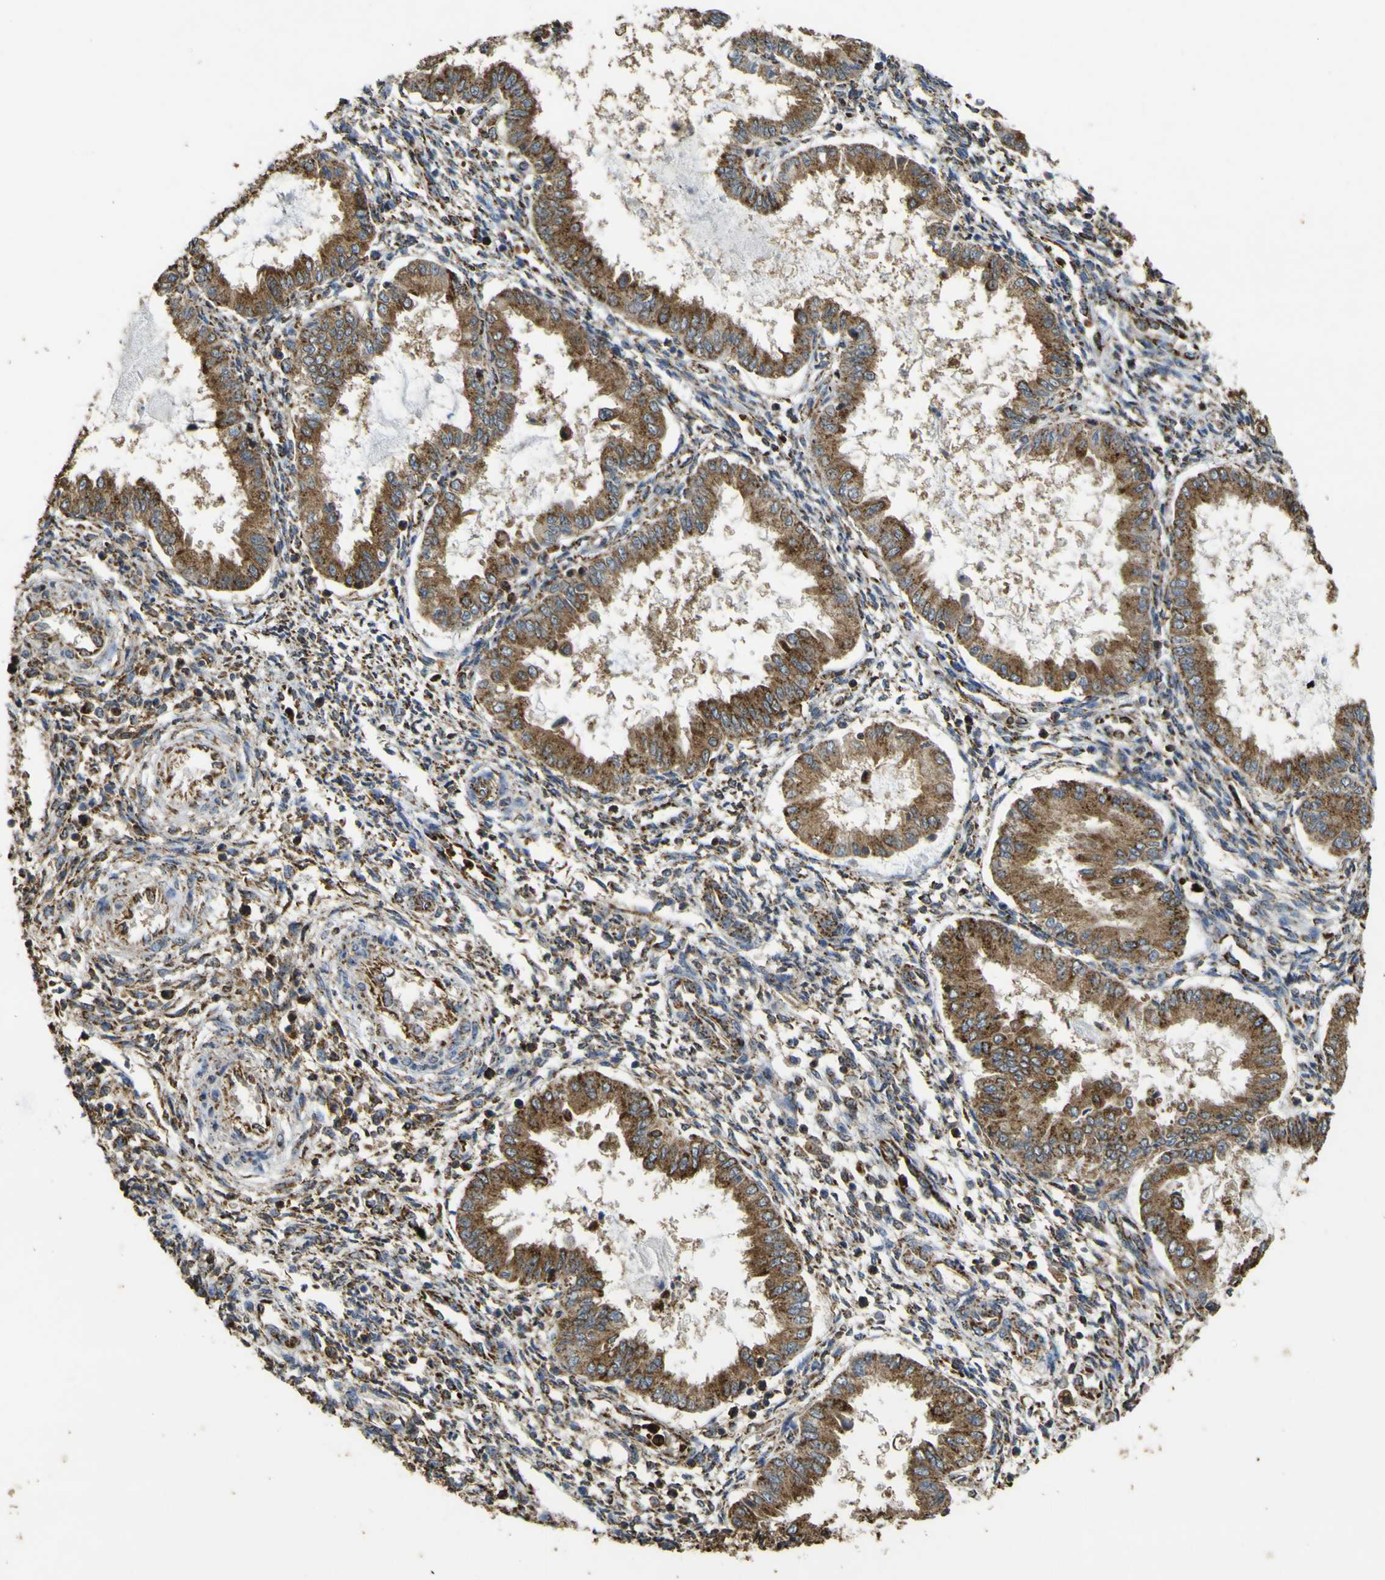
{"staining": {"intensity": "weak", "quantity": ">75%", "location": "cytoplasmic/membranous"}, "tissue": "endometrium", "cell_type": "Cells in endometrial stroma", "image_type": "normal", "snomed": [{"axis": "morphology", "description": "Normal tissue, NOS"}, {"axis": "topography", "description": "Endometrium"}], "caption": "Immunohistochemistry photomicrograph of benign endometrium stained for a protein (brown), which demonstrates low levels of weak cytoplasmic/membranous staining in about >75% of cells in endometrial stroma.", "gene": "ACSL3", "patient": {"sex": "female", "age": 33}}